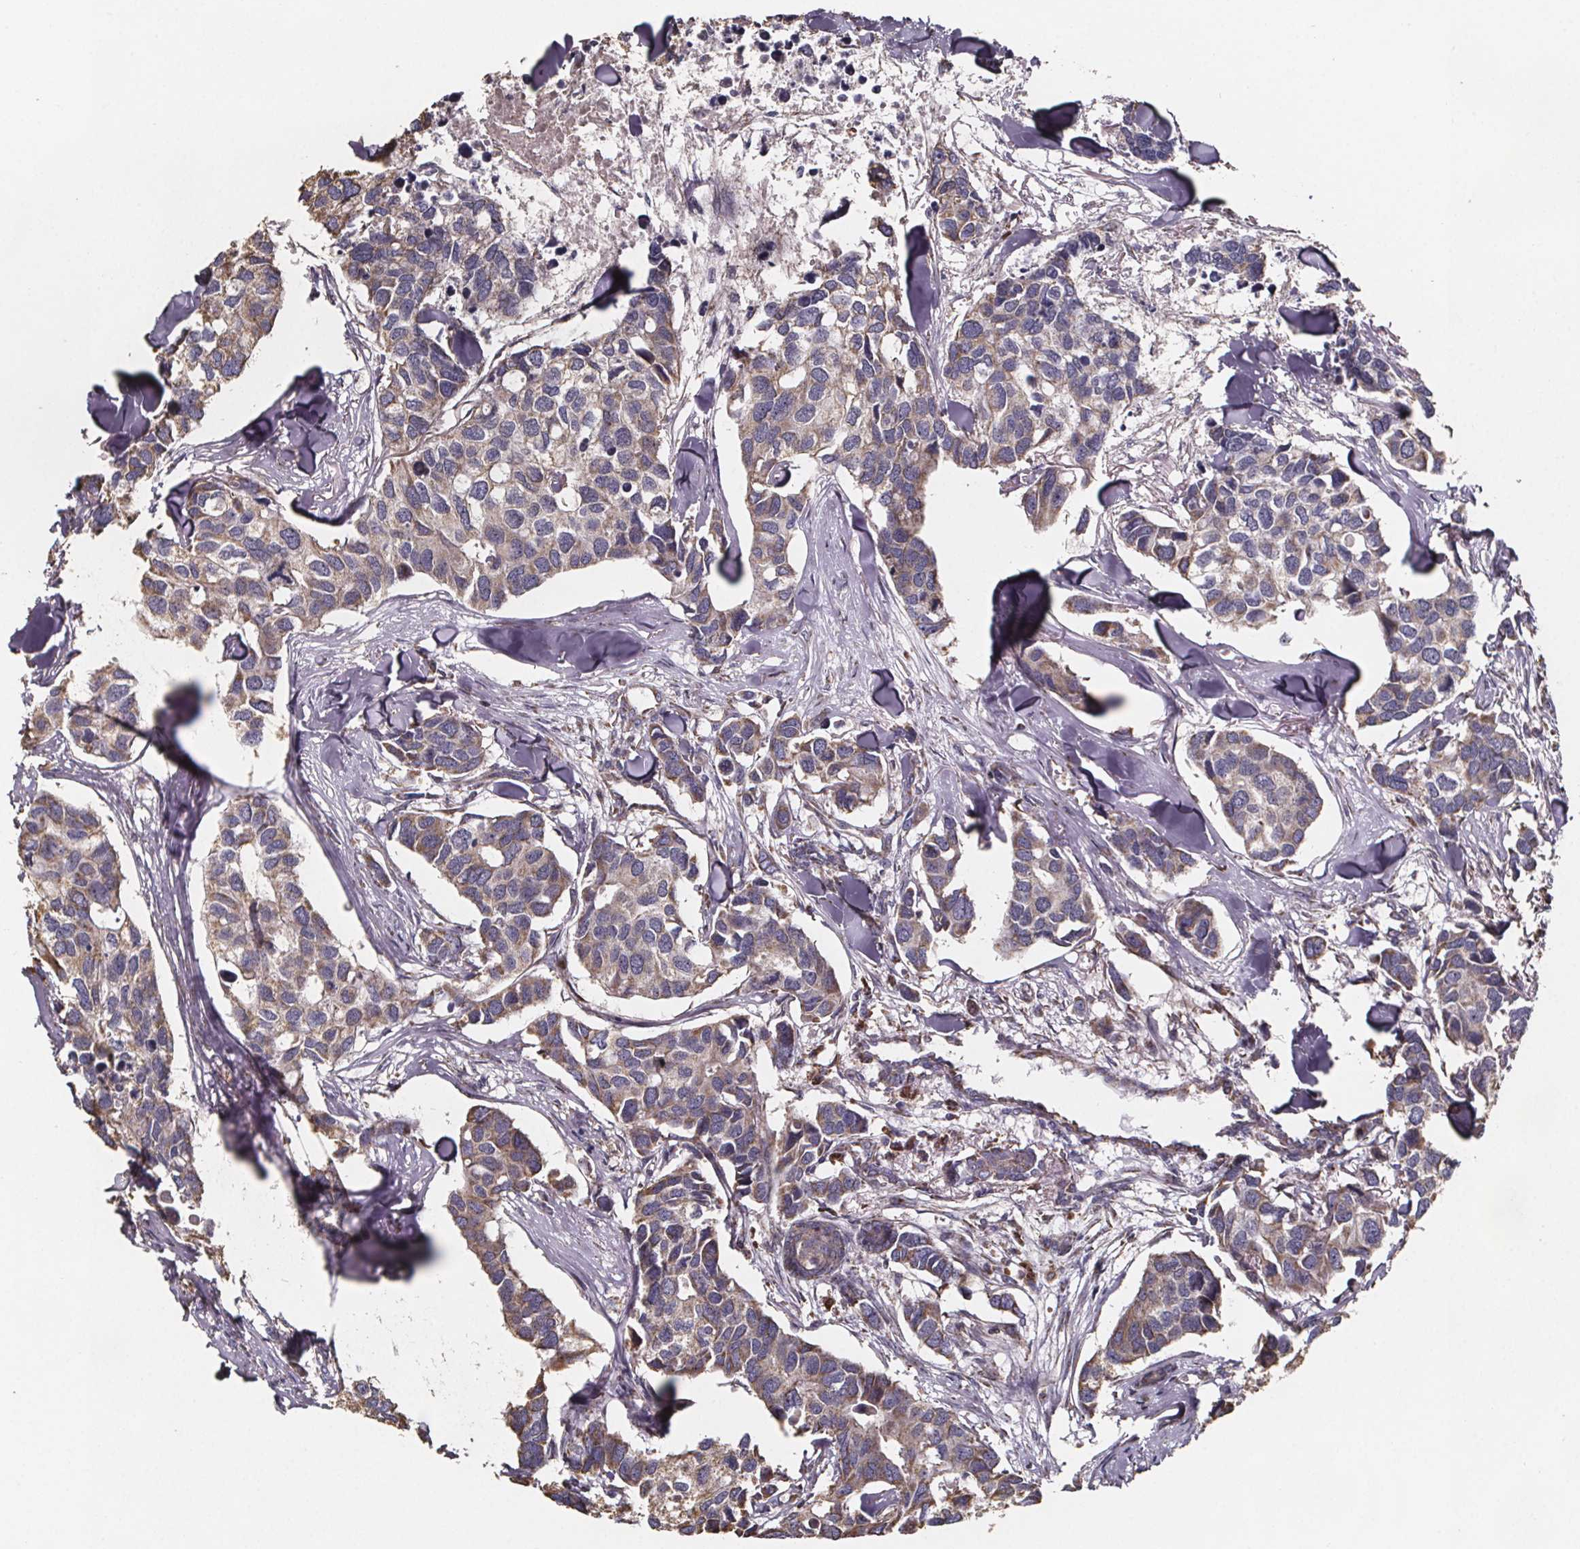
{"staining": {"intensity": "weak", "quantity": ">75%", "location": "cytoplasmic/membranous"}, "tissue": "breast cancer", "cell_type": "Tumor cells", "image_type": "cancer", "snomed": [{"axis": "morphology", "description": "Duct carcinoma"}, {"axis": "topography", "description": "Breast"}], "caption": "Breast infiltrating ductal carcinoma stained with a brown dye demonstrates weak cytoplasmic/membranous positive positivity in about >75% of tumor cells.", "gene": "SLC35D2", "patient": {"sex": "female", "age": 83}}